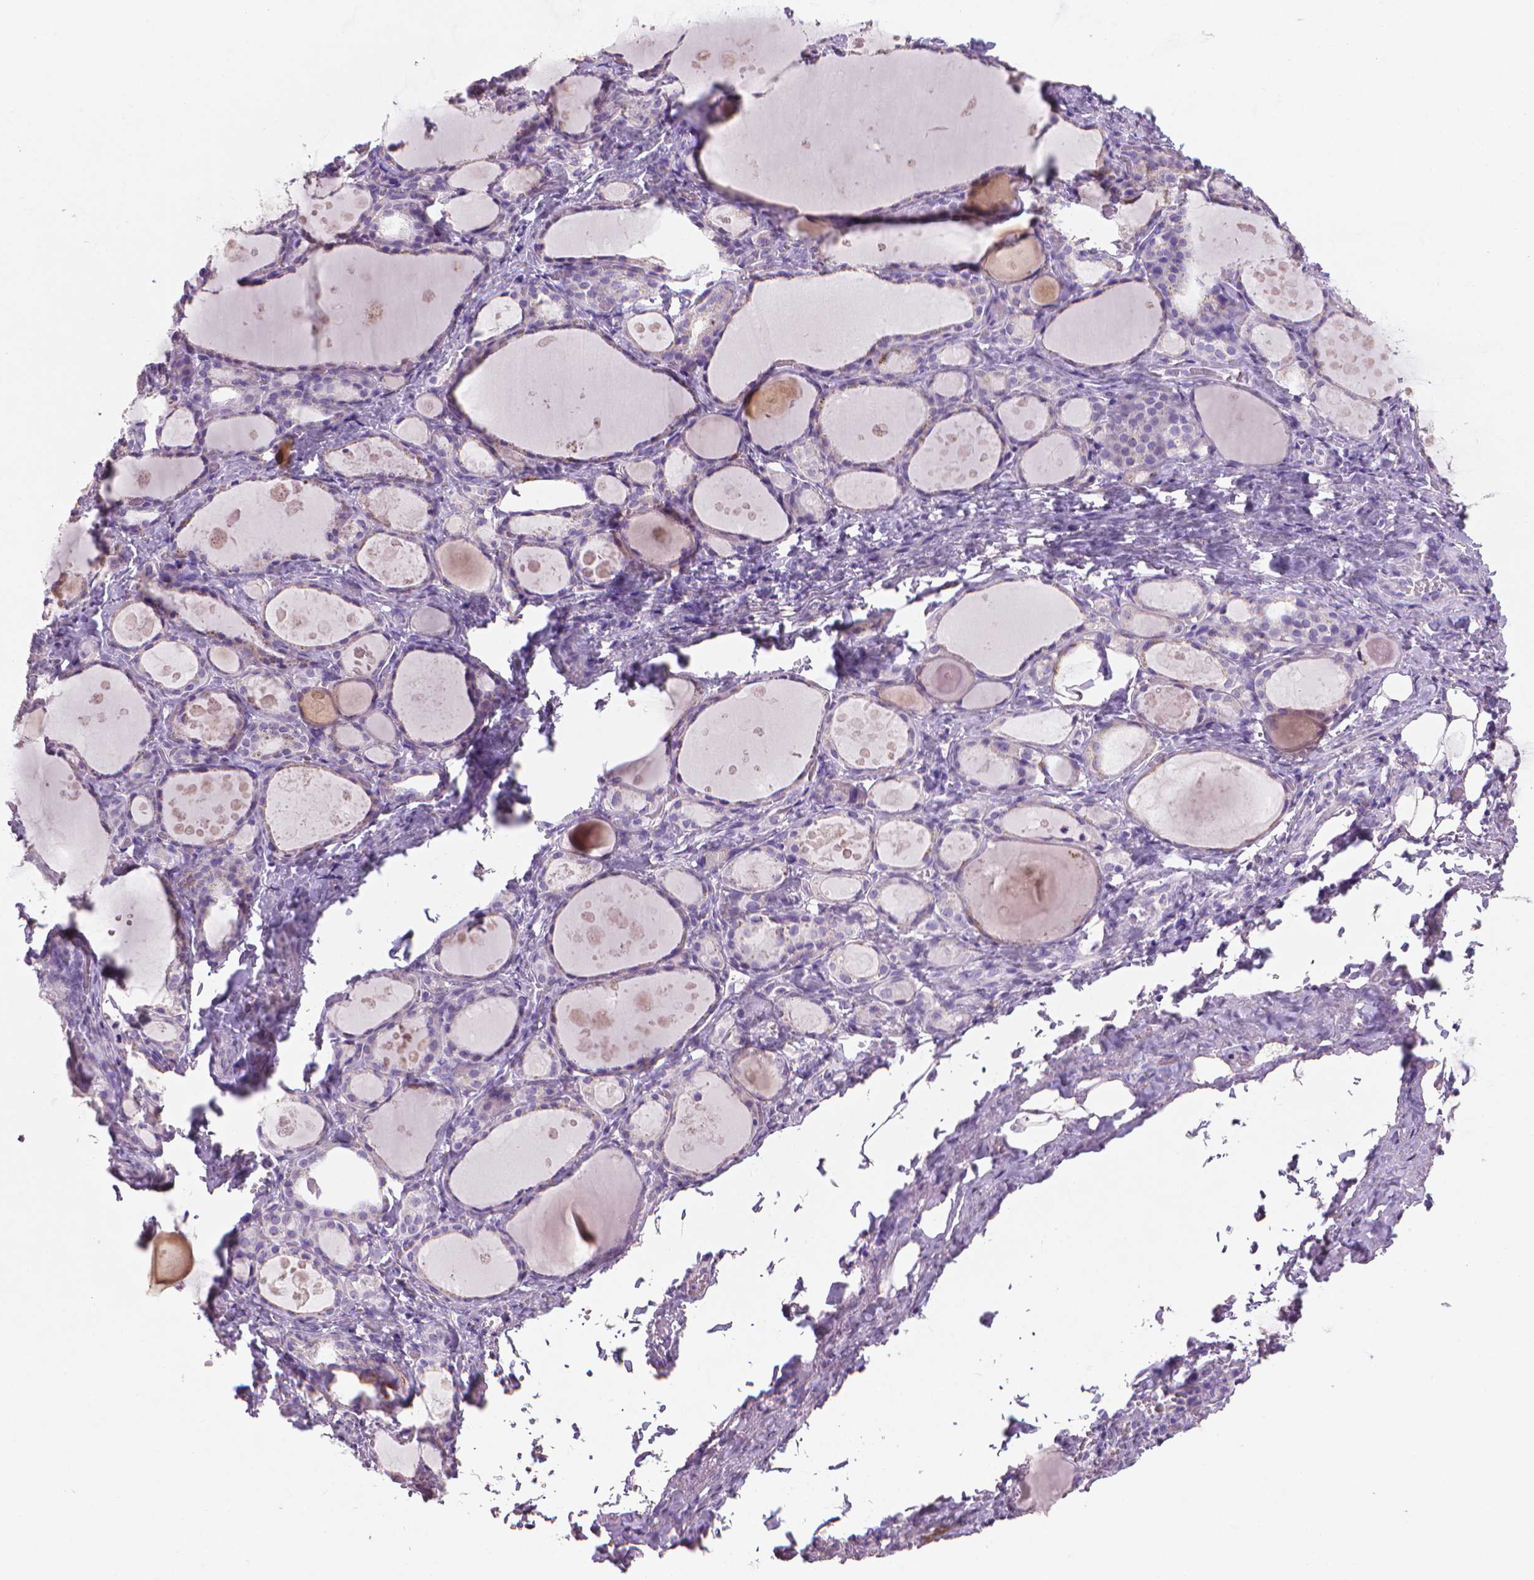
{"staining": {"intensity": "negative", "quantity": "none", "location": "none"}, "tissue": "thyroid gland", "cell_type": "Glandular cells", "image_type": "normal", "snomed": [{"axis": "morphology", "description": "Normal tissue, NOS"}, {"axis": "topography", "description": "Thyroid gland"}], "caption": "An immunohistochemistry (IHC) photomicrograph of normal thyroid gland is shown. There is no staining in glandular cells of thyroid gland.", "gene": "MUC1", "patient": {"sex": "male", "age": 68}}